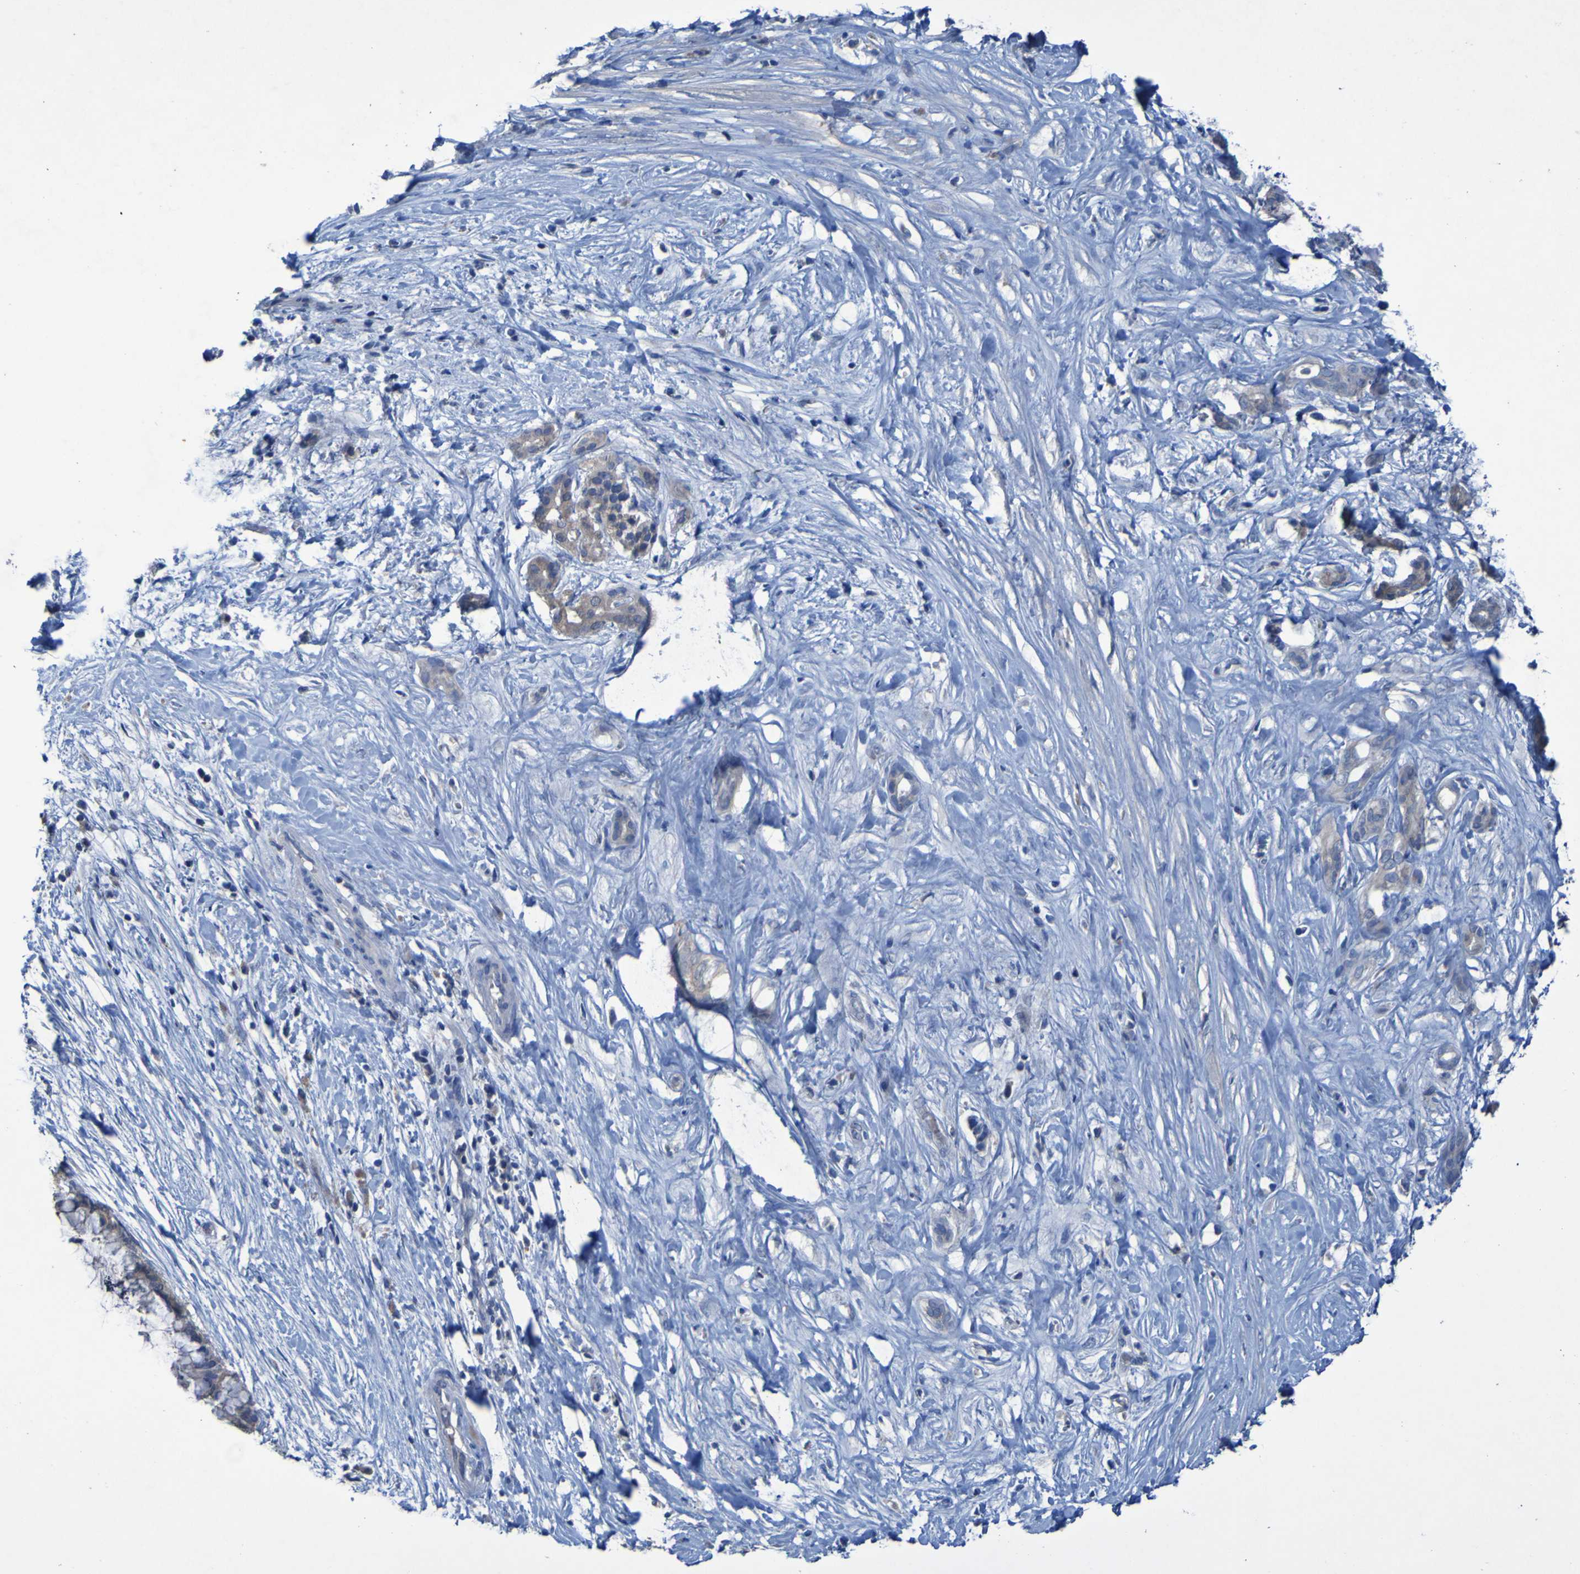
{"staining": {"intensity": "negative", "quantity": "none", "location": "none"}, "tissue": "pancreatic cancer", "cell_type": "Tumor cells", "image_type": "cancer", "snomed": [{"axis": "morphology", "description": "Adenocarcinoma, NOS"}, {"axis": "topography", "description": "Pancreas"}], "caption": "Tumor cells are negative for protein expression in human pancreatic cancer (adenocarcinoma).", "gene": "SGK2", "patient": {"sex": "male", "age": 41}}